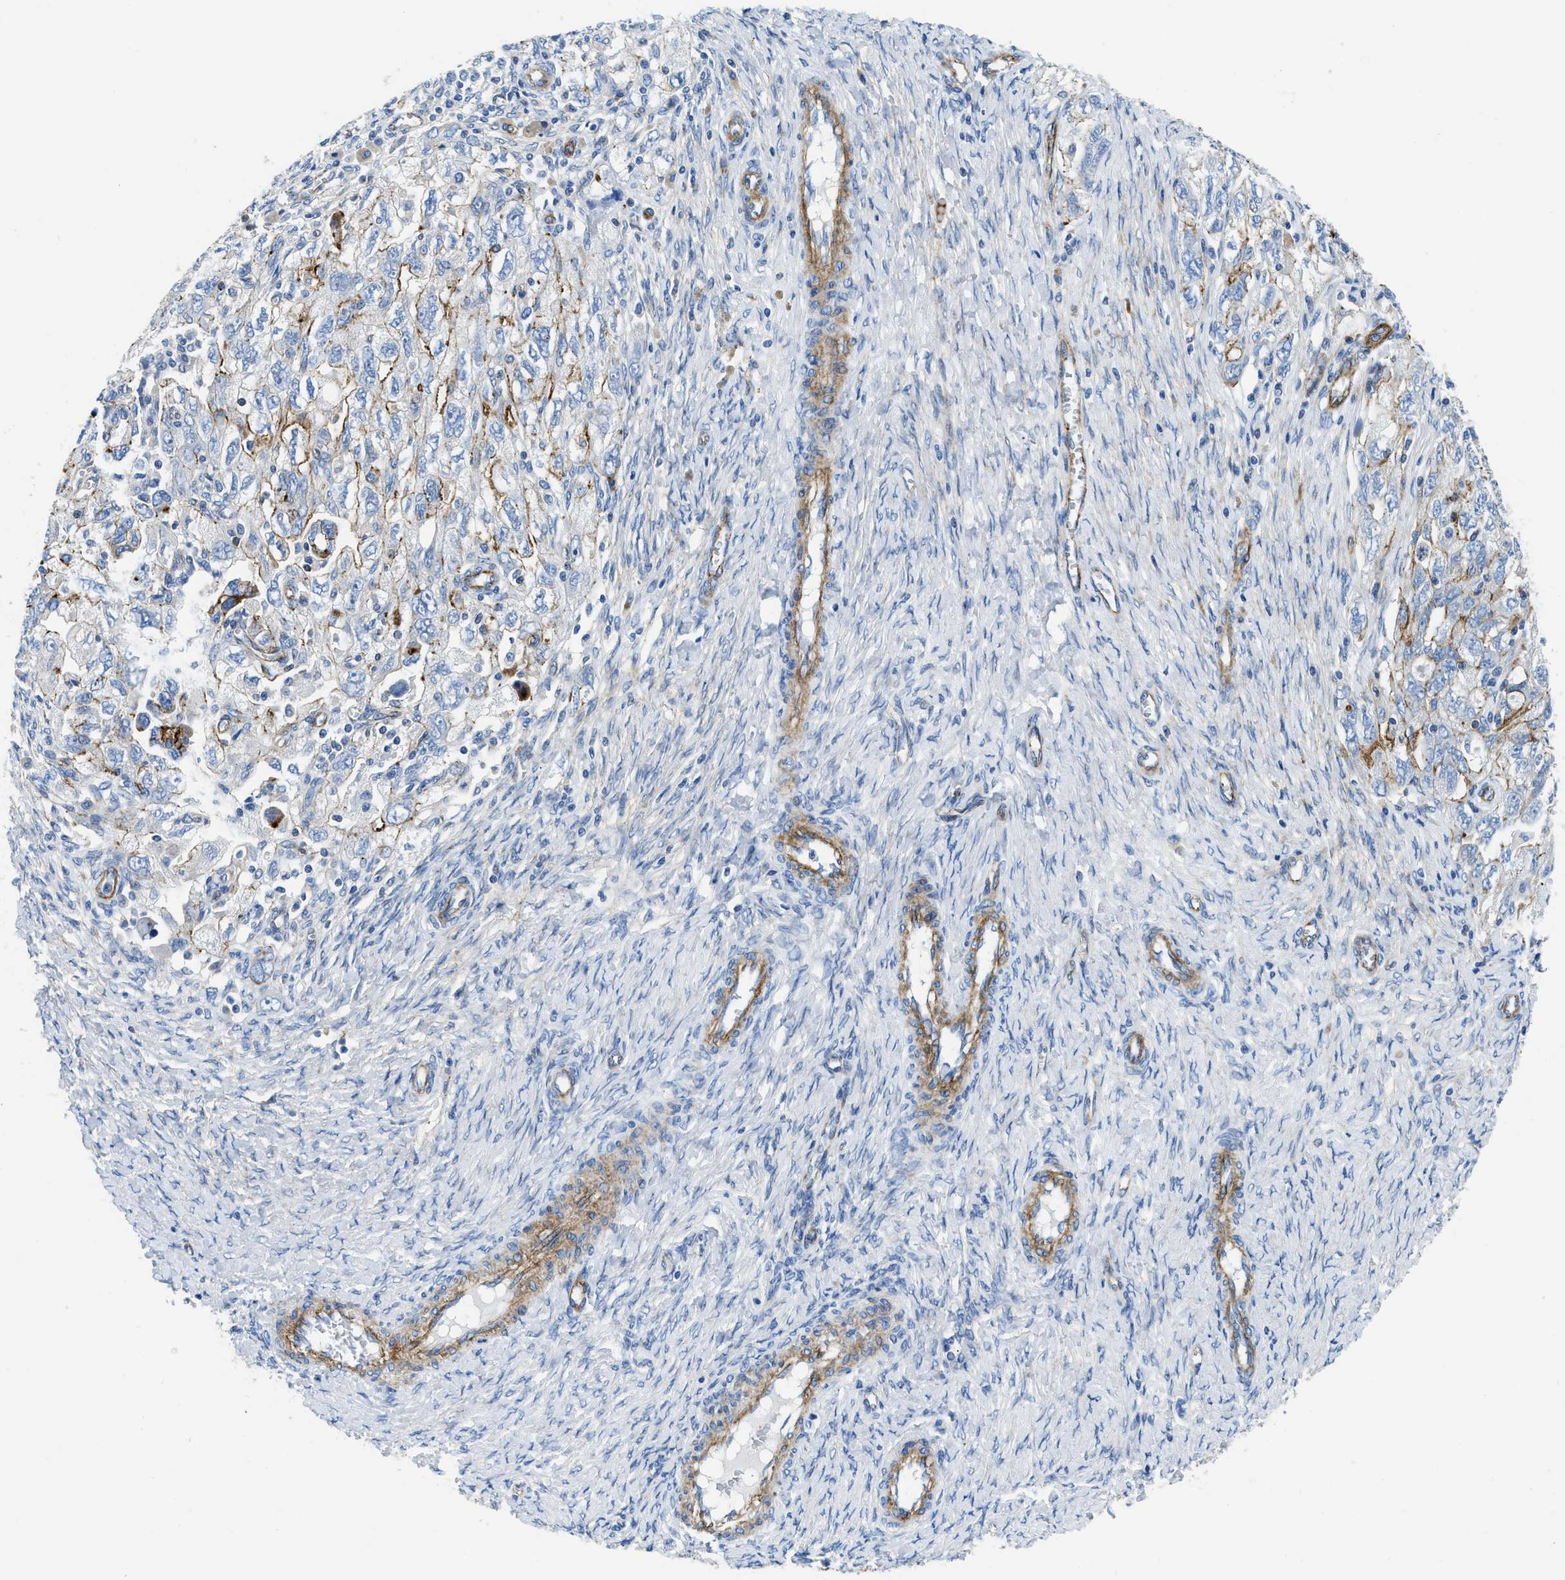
{"staining": {"intensity": "negative", "quantity": "none", "location": "none"}, "tissue": "ovarian cancer", "cell_type": "Tumor cells", "image_type": "cancer", "snomed": [{"axis": "morphology", "description": "Carcinoma, NOS"}, {"axis": "morphology", "description": "Cystadenocarcinoma, serous, NOS"}, {"axis": "topography", "description": "Ovary"}], "caption": "An IHC micrograph of ovarian serous cystadenocarcinoma is shown. There is no staining in tumor cells of ovarian serous cystadenocarcinoma. (DAB immunohistochemistry (IHC) with hematoxylin counter stain).", "gene": "CUTA", "patient": {"sex": "female", "age": 69}}